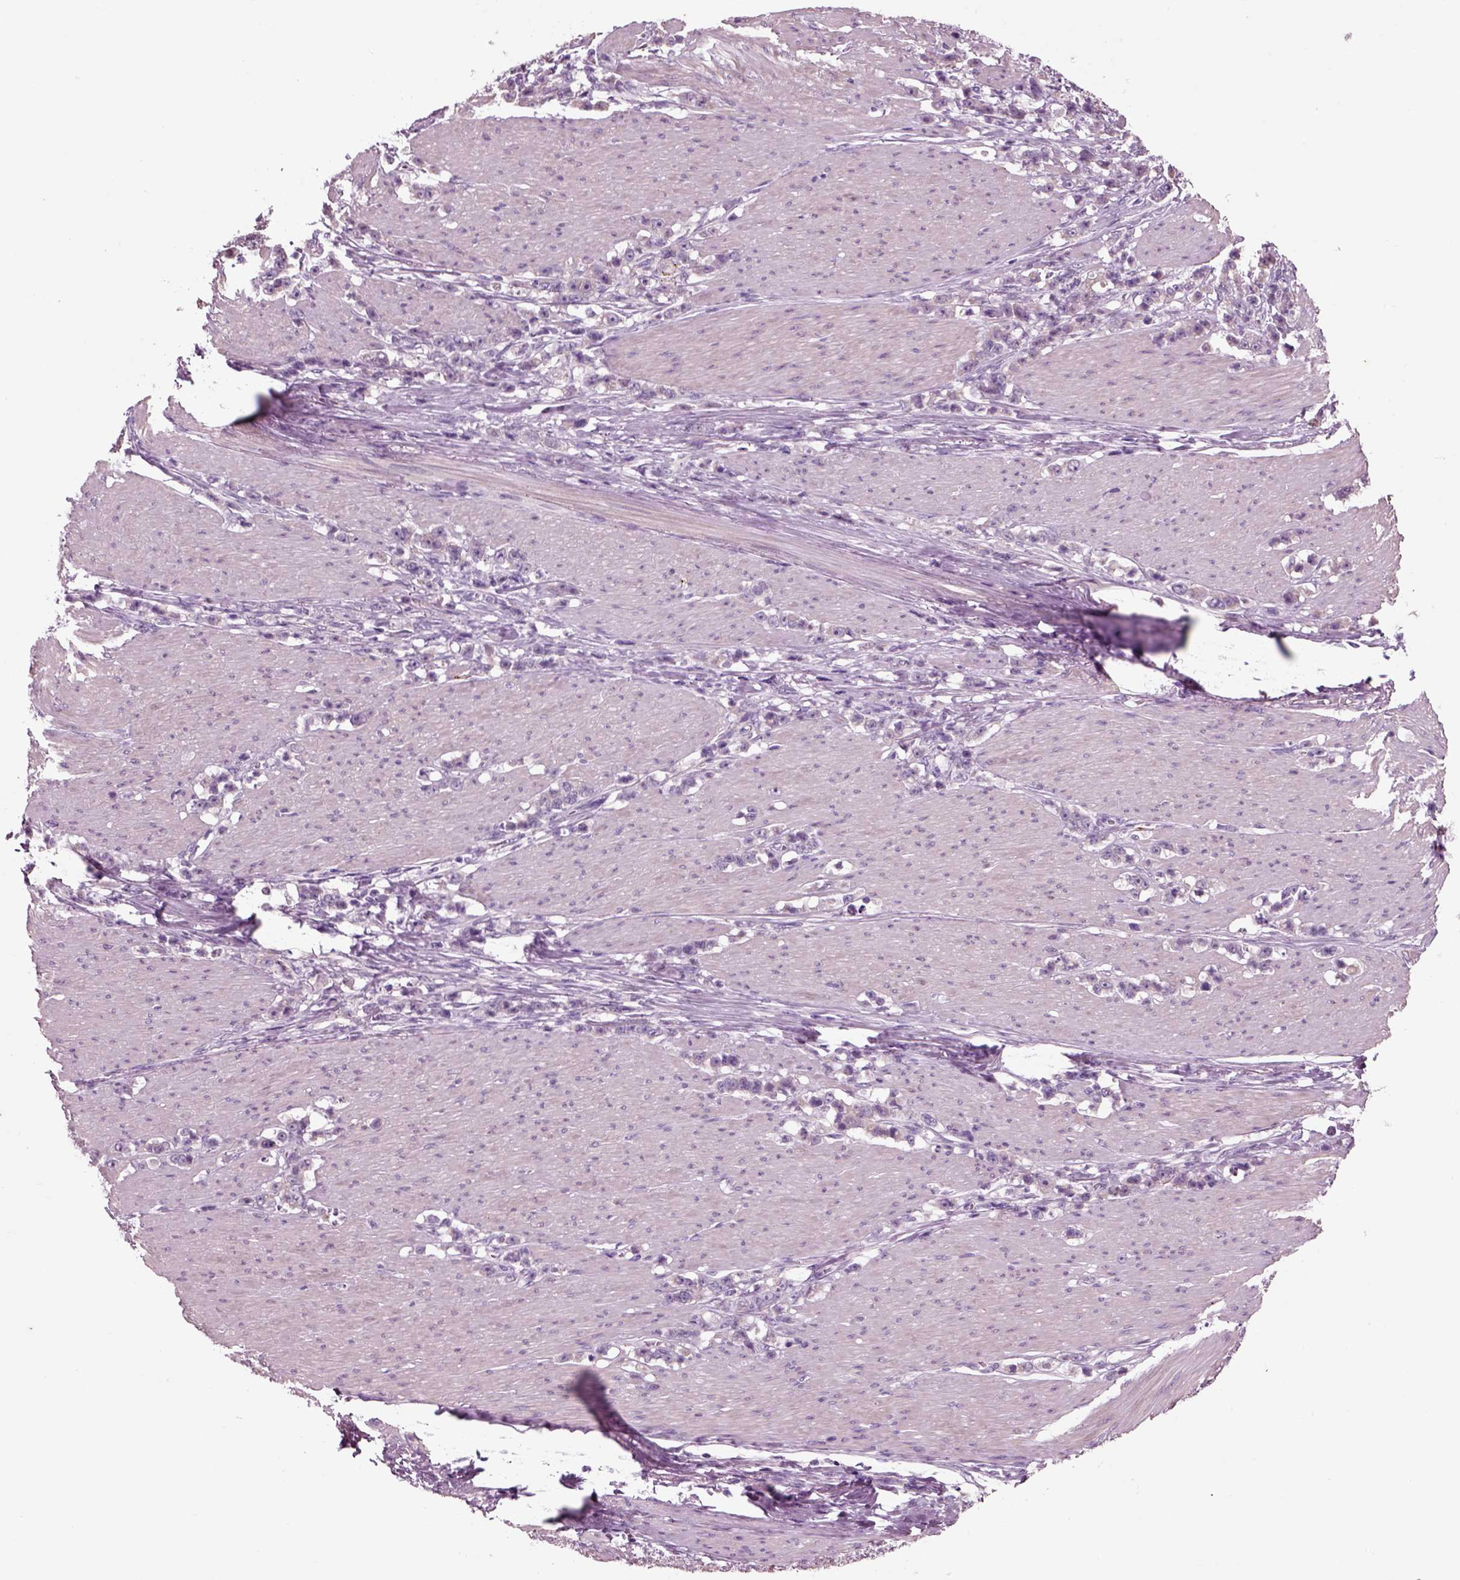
{"staining": {"intensity": "negative", "quantity": "none", "location": "none"}, "tissue": "stomach cancer", "cell_type": "Tumor cells", "image_type": "cancer", "snomed": [{"axis": "morphology", "description": "Adenocarcinoma, NOS"}, {"axis": "topography", "description": "Stomach, lower"}], "caption": "Adenocarcinoma (stomach) stained for a protein using IHC reveals no staining tumor cells.", "gene": "CHGB", "patient": {"sex": "male", "age": 88}}